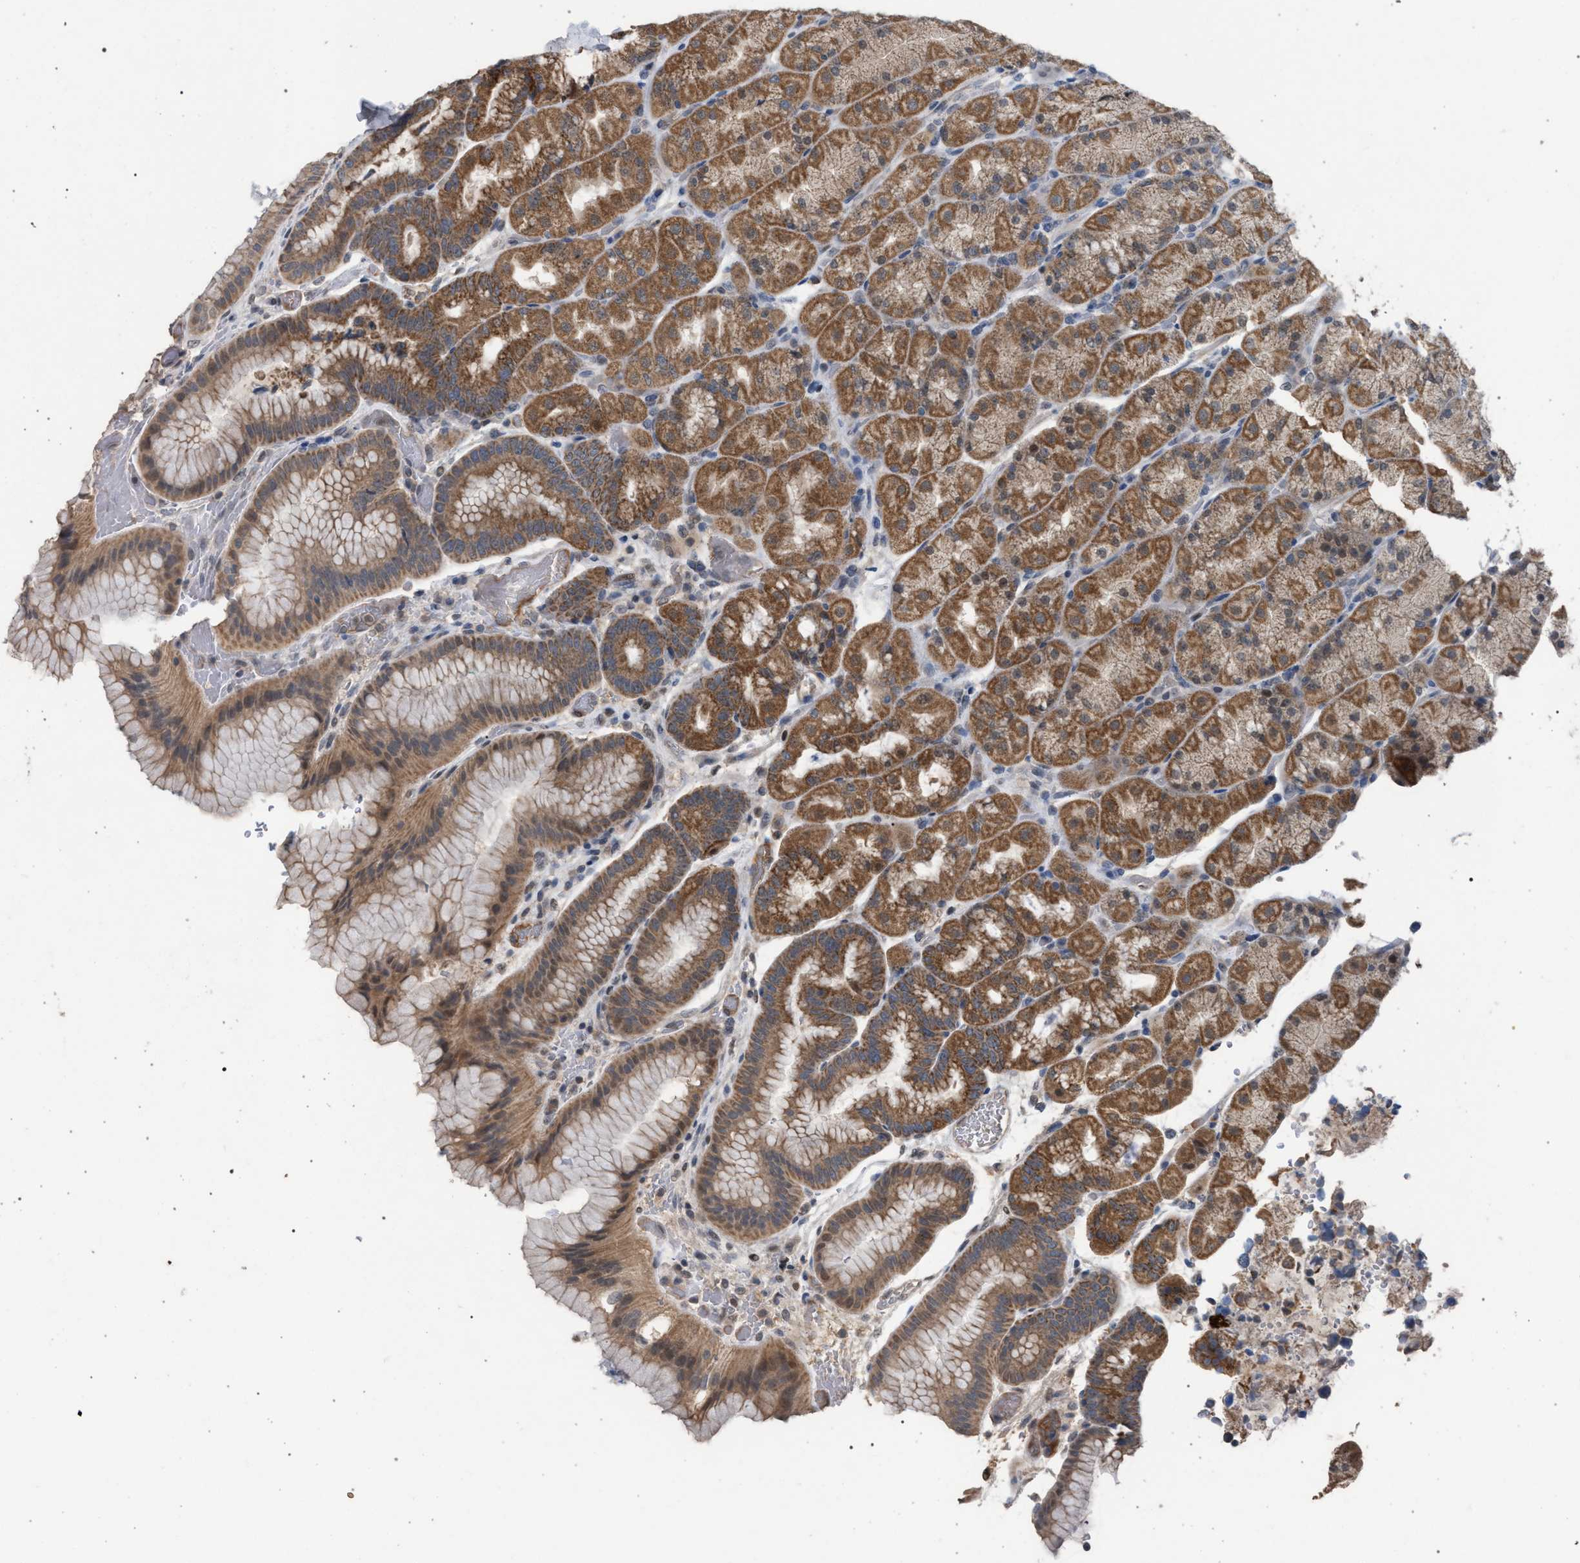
{"staining": {"intensity": "moderate", "quantity": ">75%", "location": "cytoplasmic/membranous"}, "tissue": "stomach", "cell_type": "Glandular cells", "image_type": "normal", "snomed": [{"axis": "morphology", "description": "Normal tissue, NOS"}, {"axis": "morphology", "description": "Carcinoid, malignant, NOS"}, {"axis": "topography", "description": "Stomach, upper"}], "caption": "Immunohistochemistry (DAB) staining of normal stomach shows moderate cytoplasmic/membranous protein staining in about >75% of glandular cells.", "gene": "TECPR1", "patient": {"sex": "male", "age": 39}}